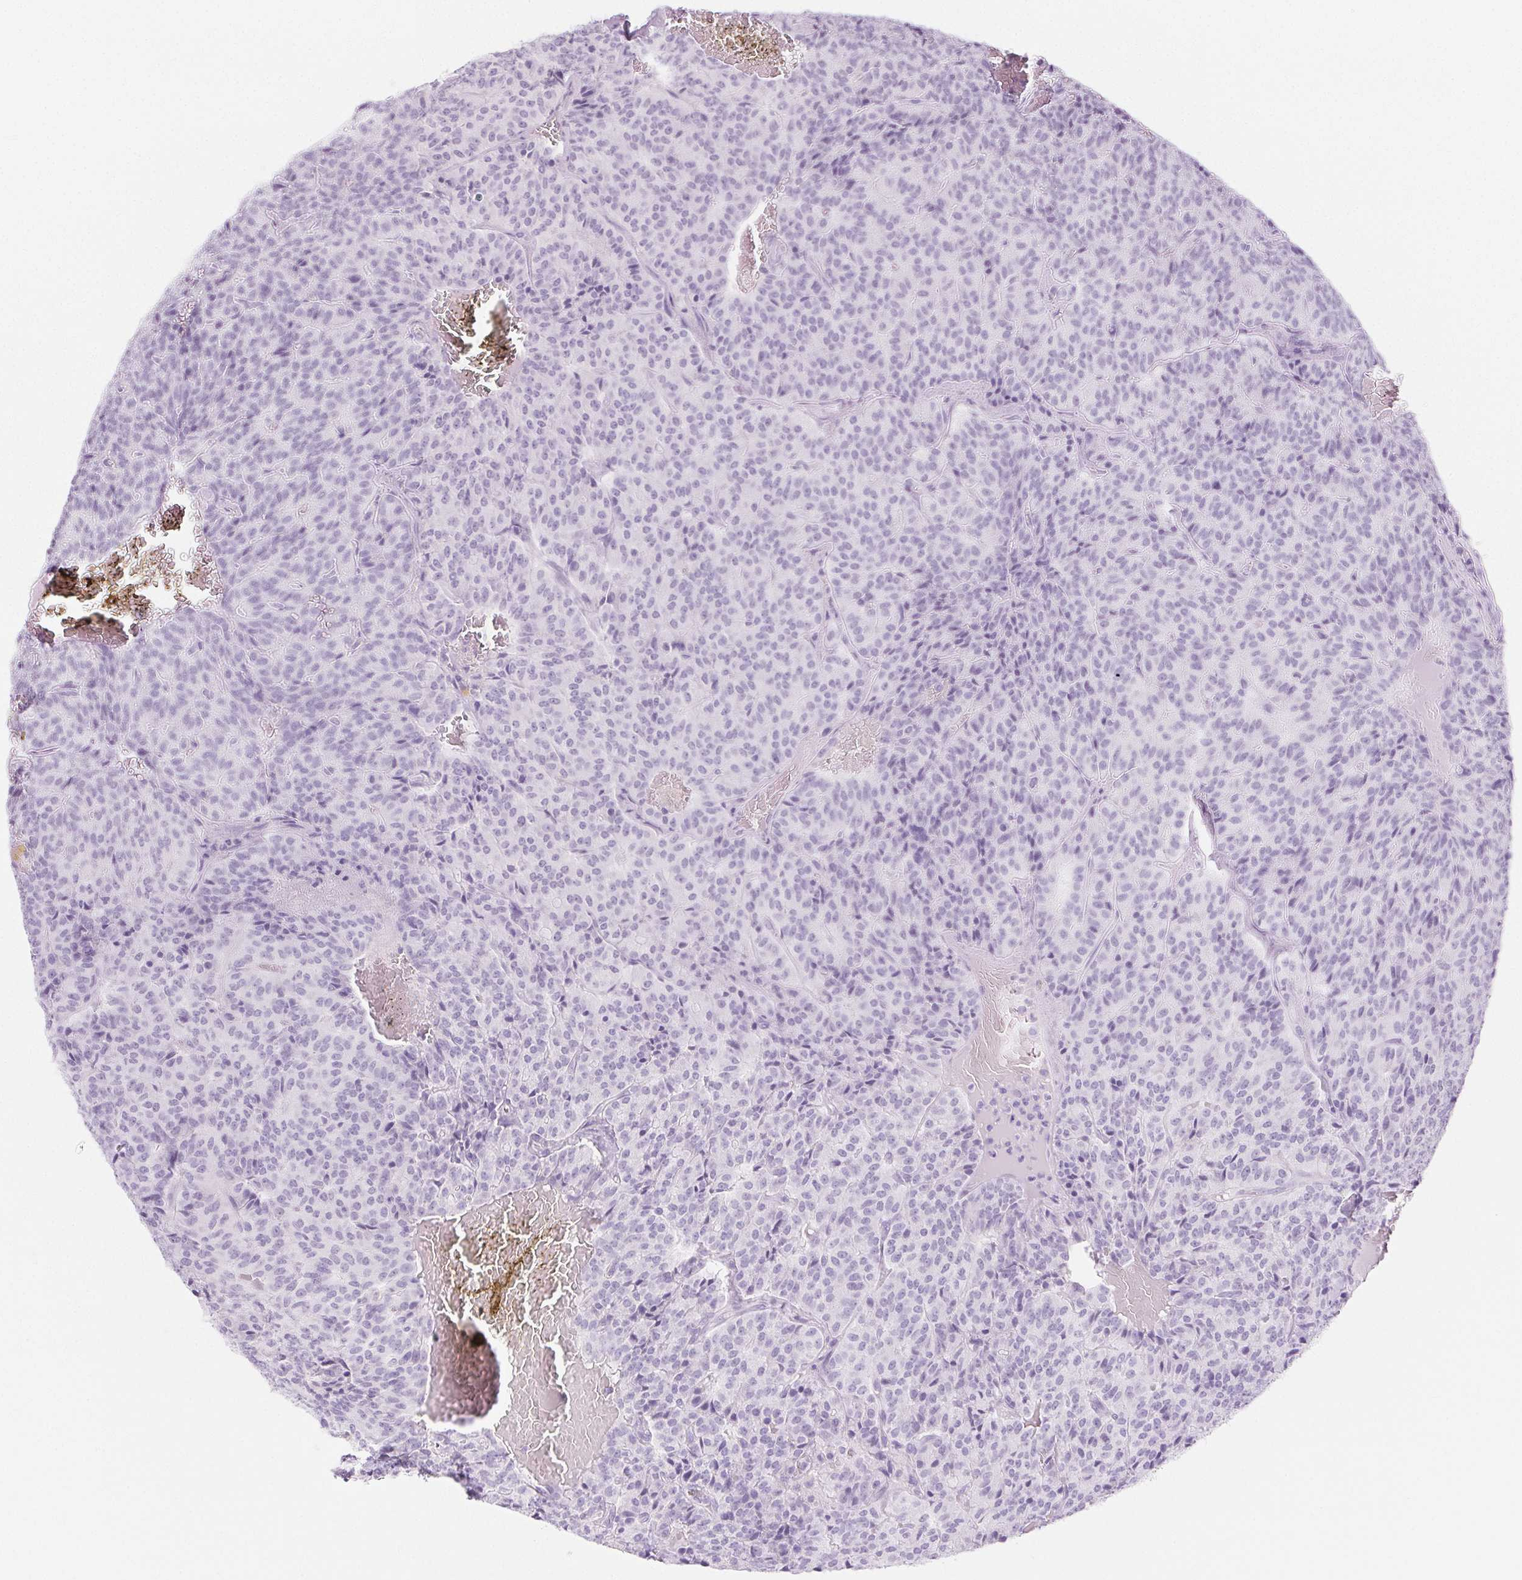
{"staining": {"intensity": "negative", "quantity": "none", "location": "none"}, "tissue": "carcinoid", "cell_type": "Tumor cells", "image_type": "cancer", "snomed": [{"axis": "morphology", "description": "Carcinoid, malignant, NOS"}, {"axis": "topography", "description": "Lung"}], "caption": "There is no significant expression in tumor cells of carcinoid.", "gene": "SPRR3", "patient": {"sex": "male", "age": 70}}